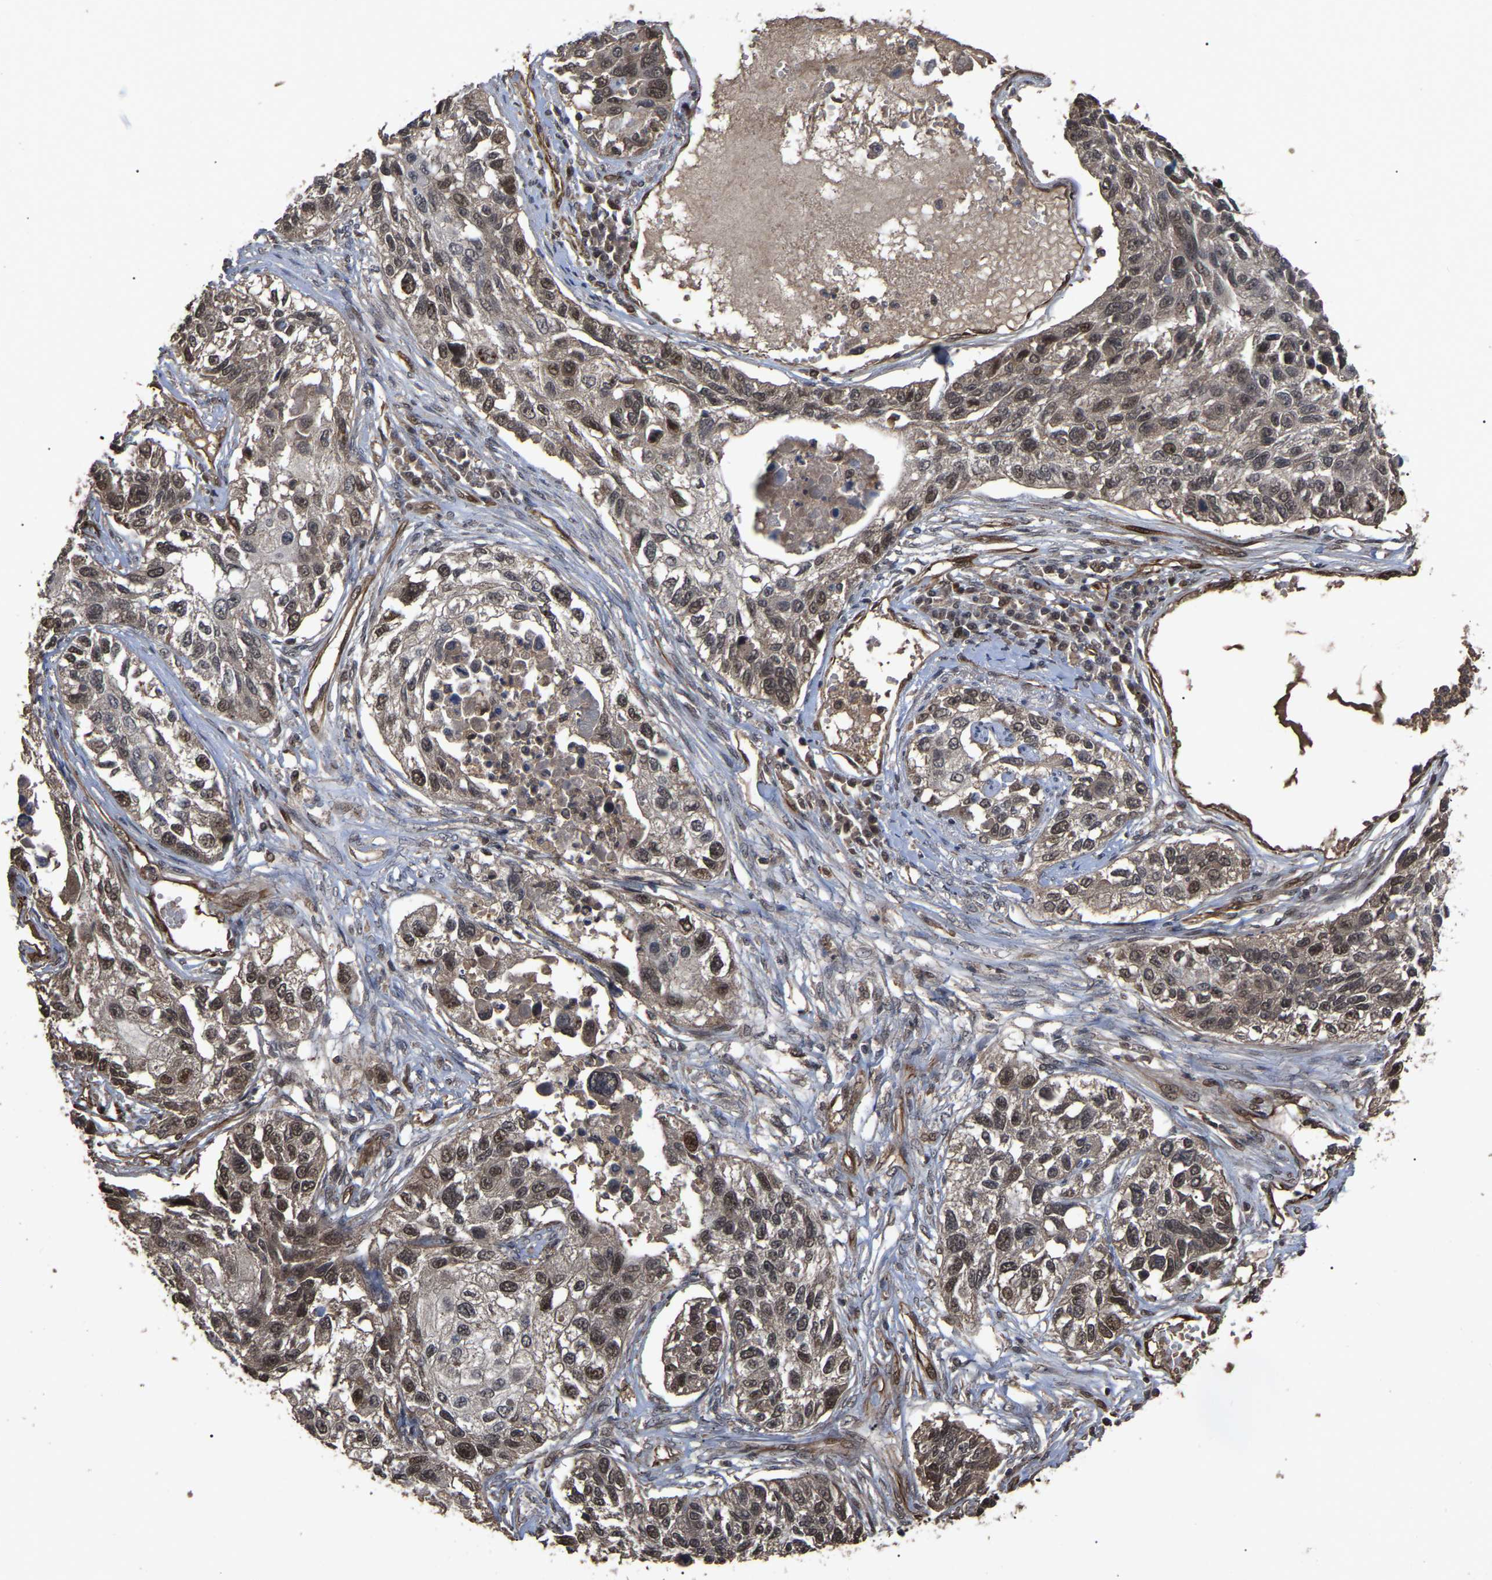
{"staining": {"intensity": "moderate", "quantity": ">75%", "location": "cytoplasmic/membranous,nuclear"}, "tissue": "lung cancer", "cell_type": "Tumor cells", "image_type": "cancer", "snomed": [{"axis": "morphology", "description": "Squamous cell carcinoma, NOS"}, {"axis": "topography", "description": "Lung"}], "caption": "Protein staining of lung cancer (squamous cell carcinoma) tissue exhibits moderate cytoplasmic/membranous and nuclear staining in approximately >75% of tumor cells. (brown staining indicates protein expression, while blue staining denotes nuclei).", "gene": "FAM161B", "patient": {"sex": "male", "age": 71}}